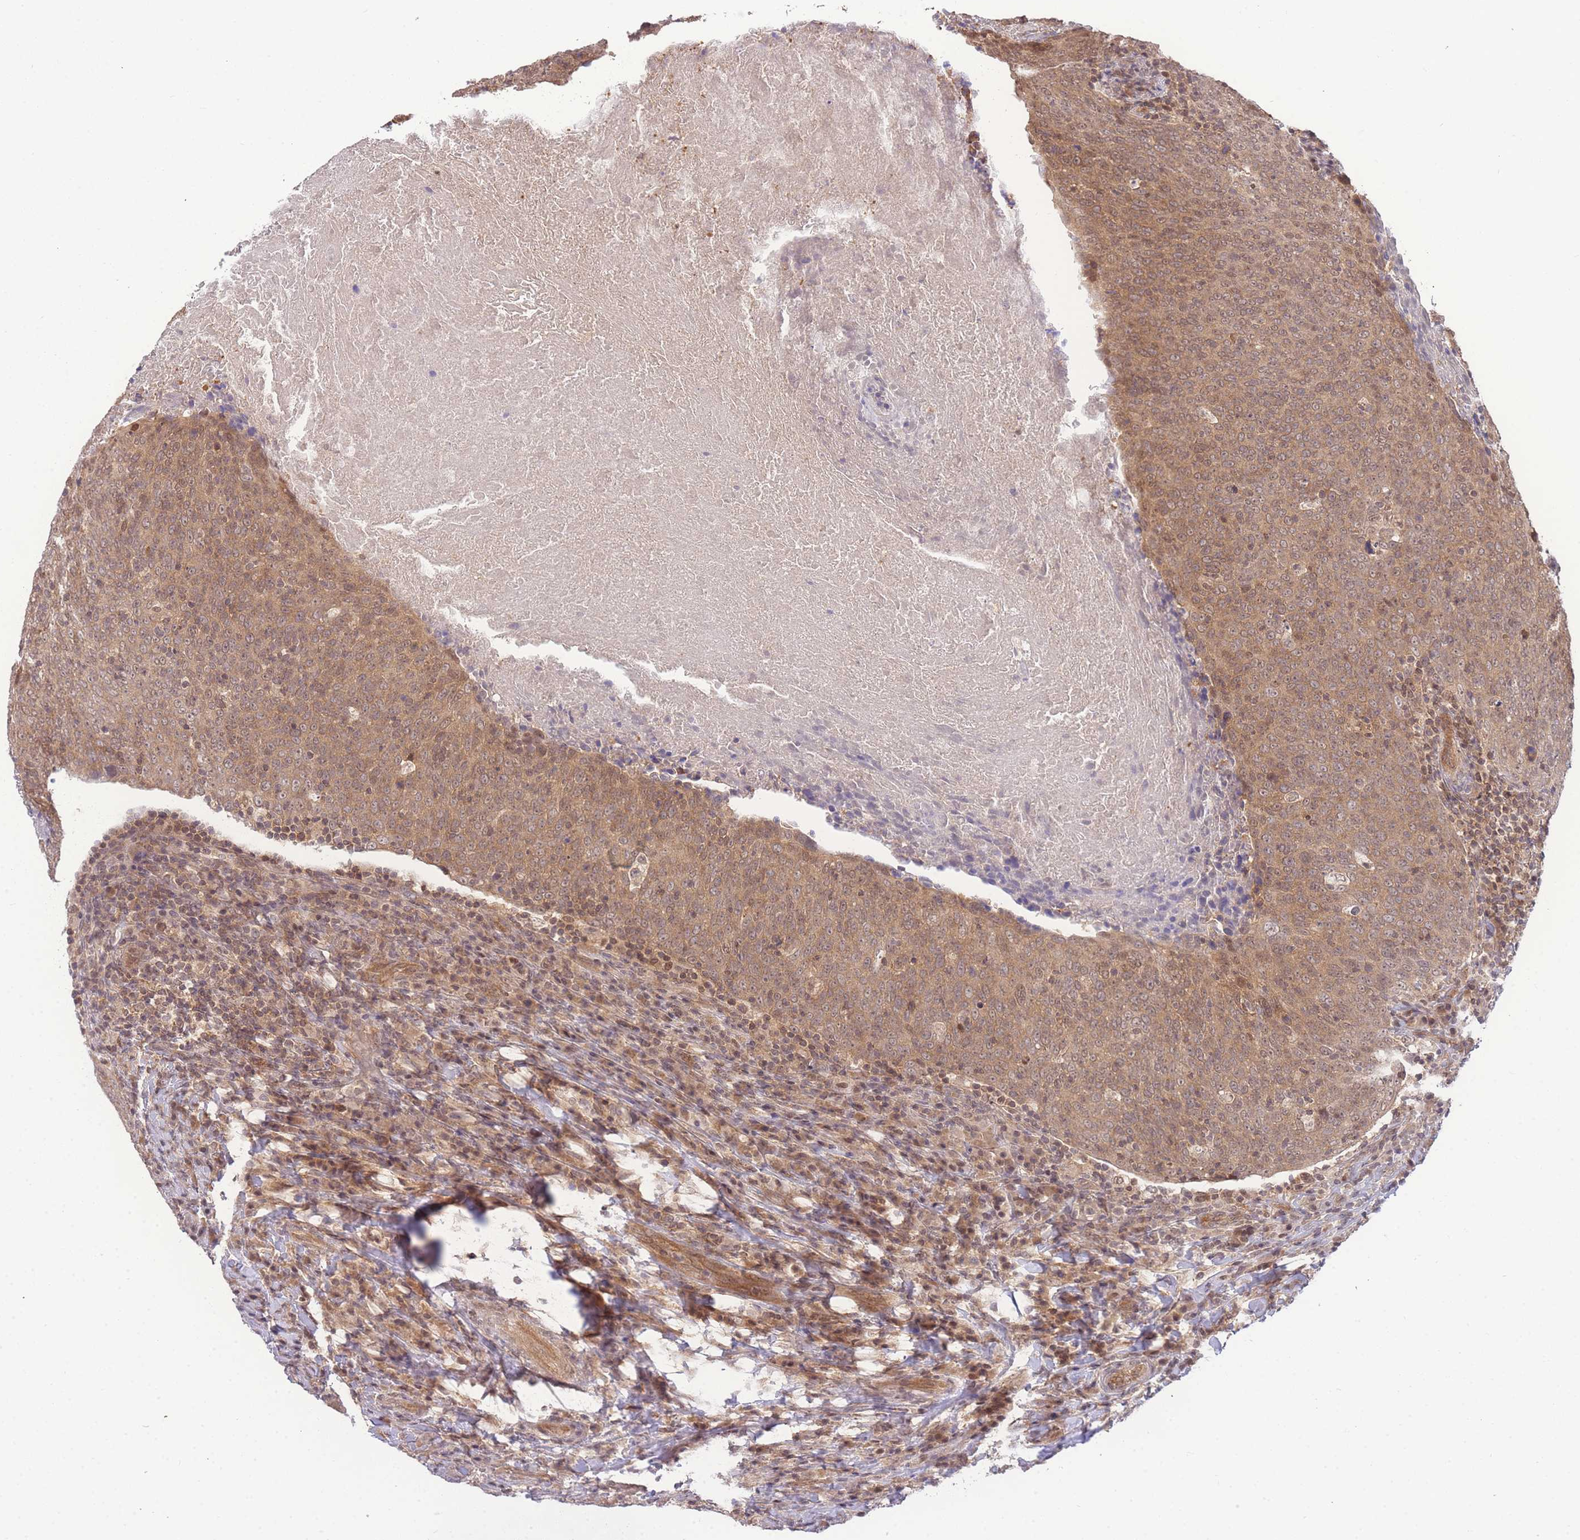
{"staining": {"intensity": "moderate", "quantity": ">75%", "location": "cytoplasmic/membranous,nuclear"}, "tissue": "head and neck cancer", "cell_type": "Tumor cells", "image_type": "cancer", "snomed": [{"axis": "morphology", "description": "Squamous cell carcinoma, NOS"}, {"axis": "morphology", "description": "Squamous cell carcinoma, metastatic, NOS"}, {"axis": "topography", "description": "Lymph node"}, {"axis": "topography", "description": "Head-Neck"}], "caption": "Brown immunohistochemical staining in metastatic squamous cell carcinoma (head and neck) reveals moderate cytoplasmic/membranous and nuclear staining in approximately >75% of tumor cells.", "gene": "KIAA1191", "patient": {"sex": "male", "age": 62}}